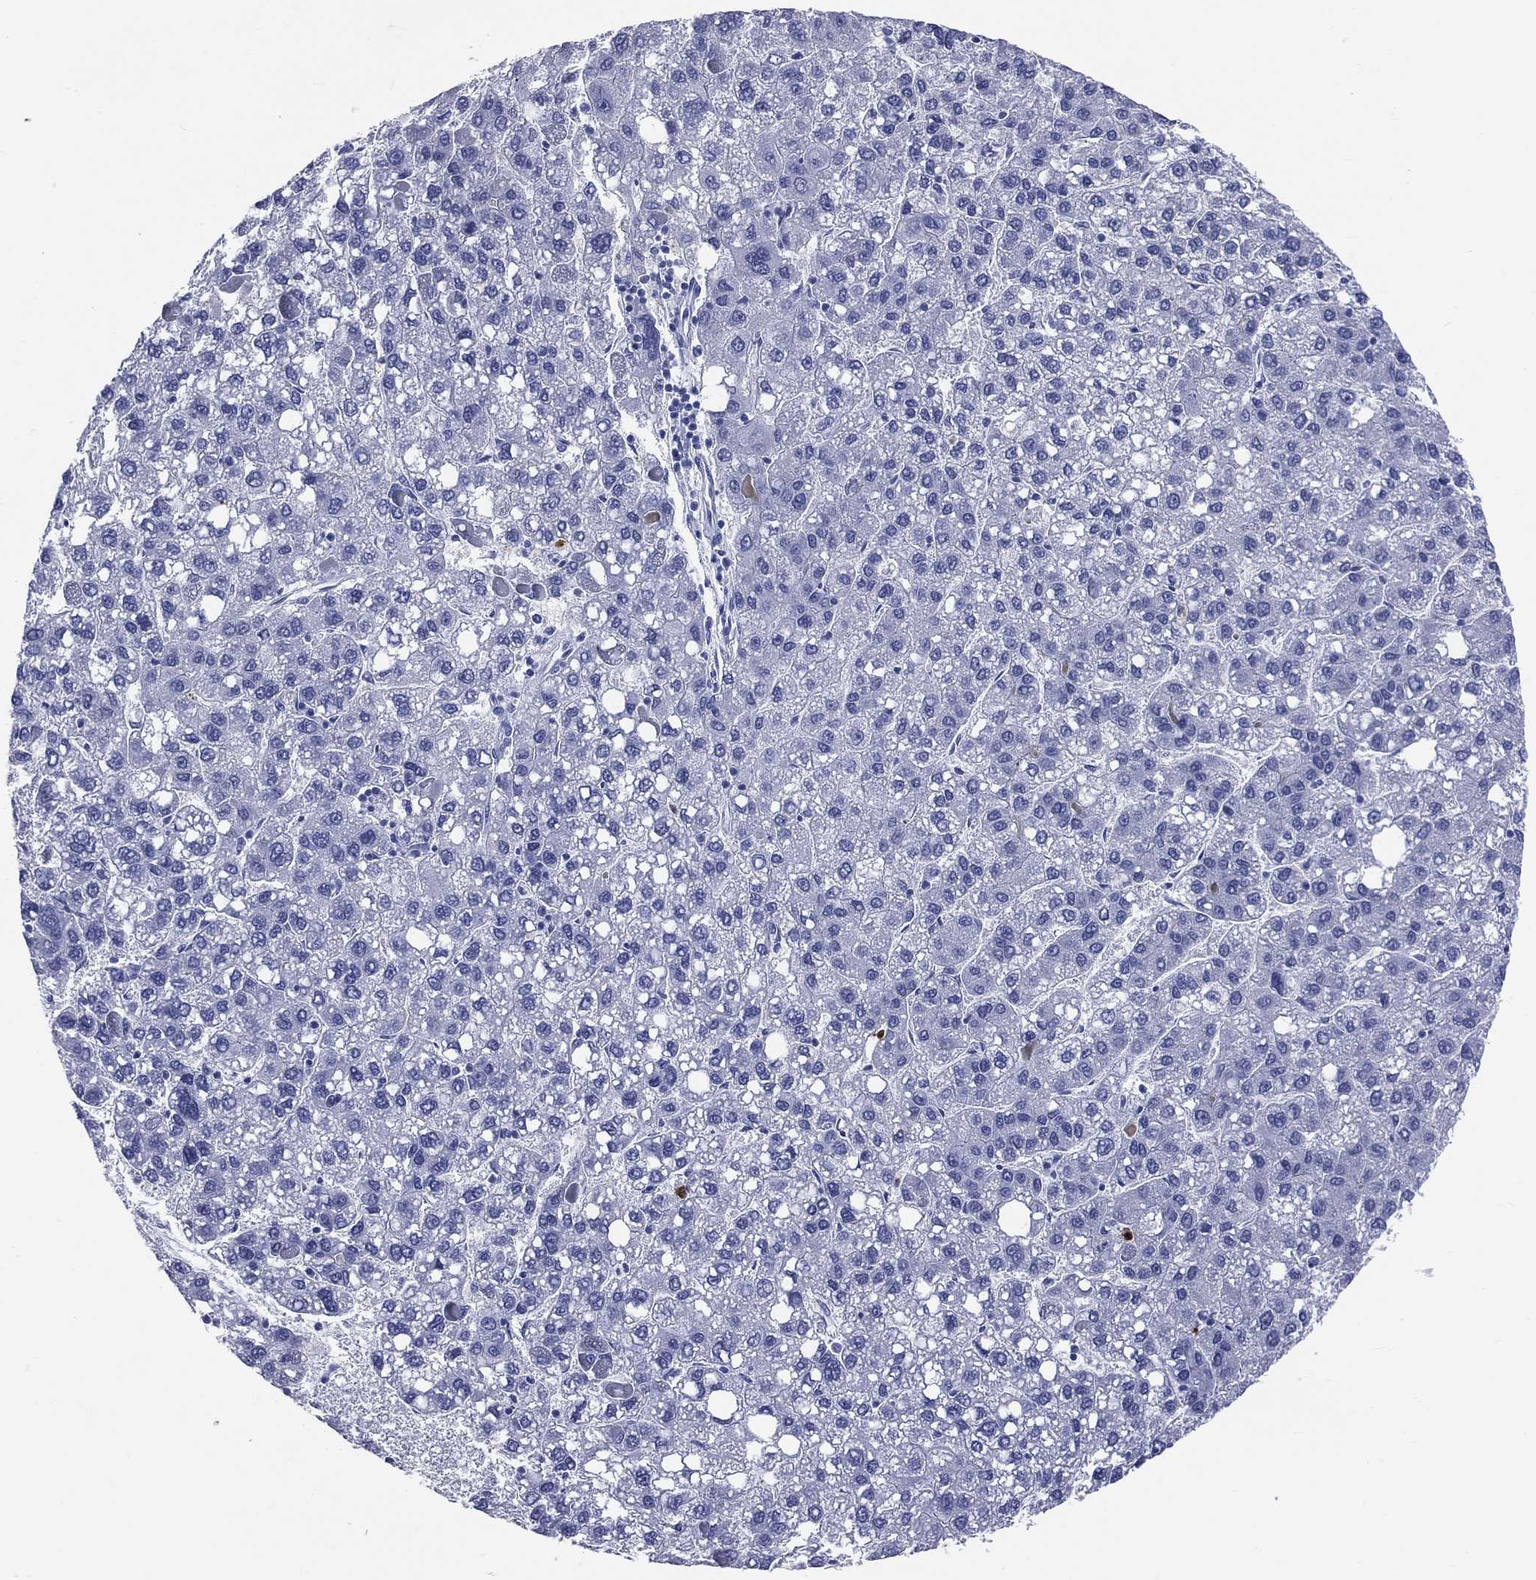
{"staining": {"intensity": "negative", "quantity": "none", "location": "none"}, "tissue": "liver cancer", "cell_type": "Tumor cells", "image_type": "cancer", "snomed": [{"axis": "morphology", "description": "Carcinoma, Hepatocellular, NOS"}, {"axis": "topography", "description": "Liver"}], "caption": "A histopathology image of liver cancer stained for a protein demonstrates no brown staining in tumor cells.", "gene": "PGLYRP1", "patient": {"sex": "female", "age": 82}}